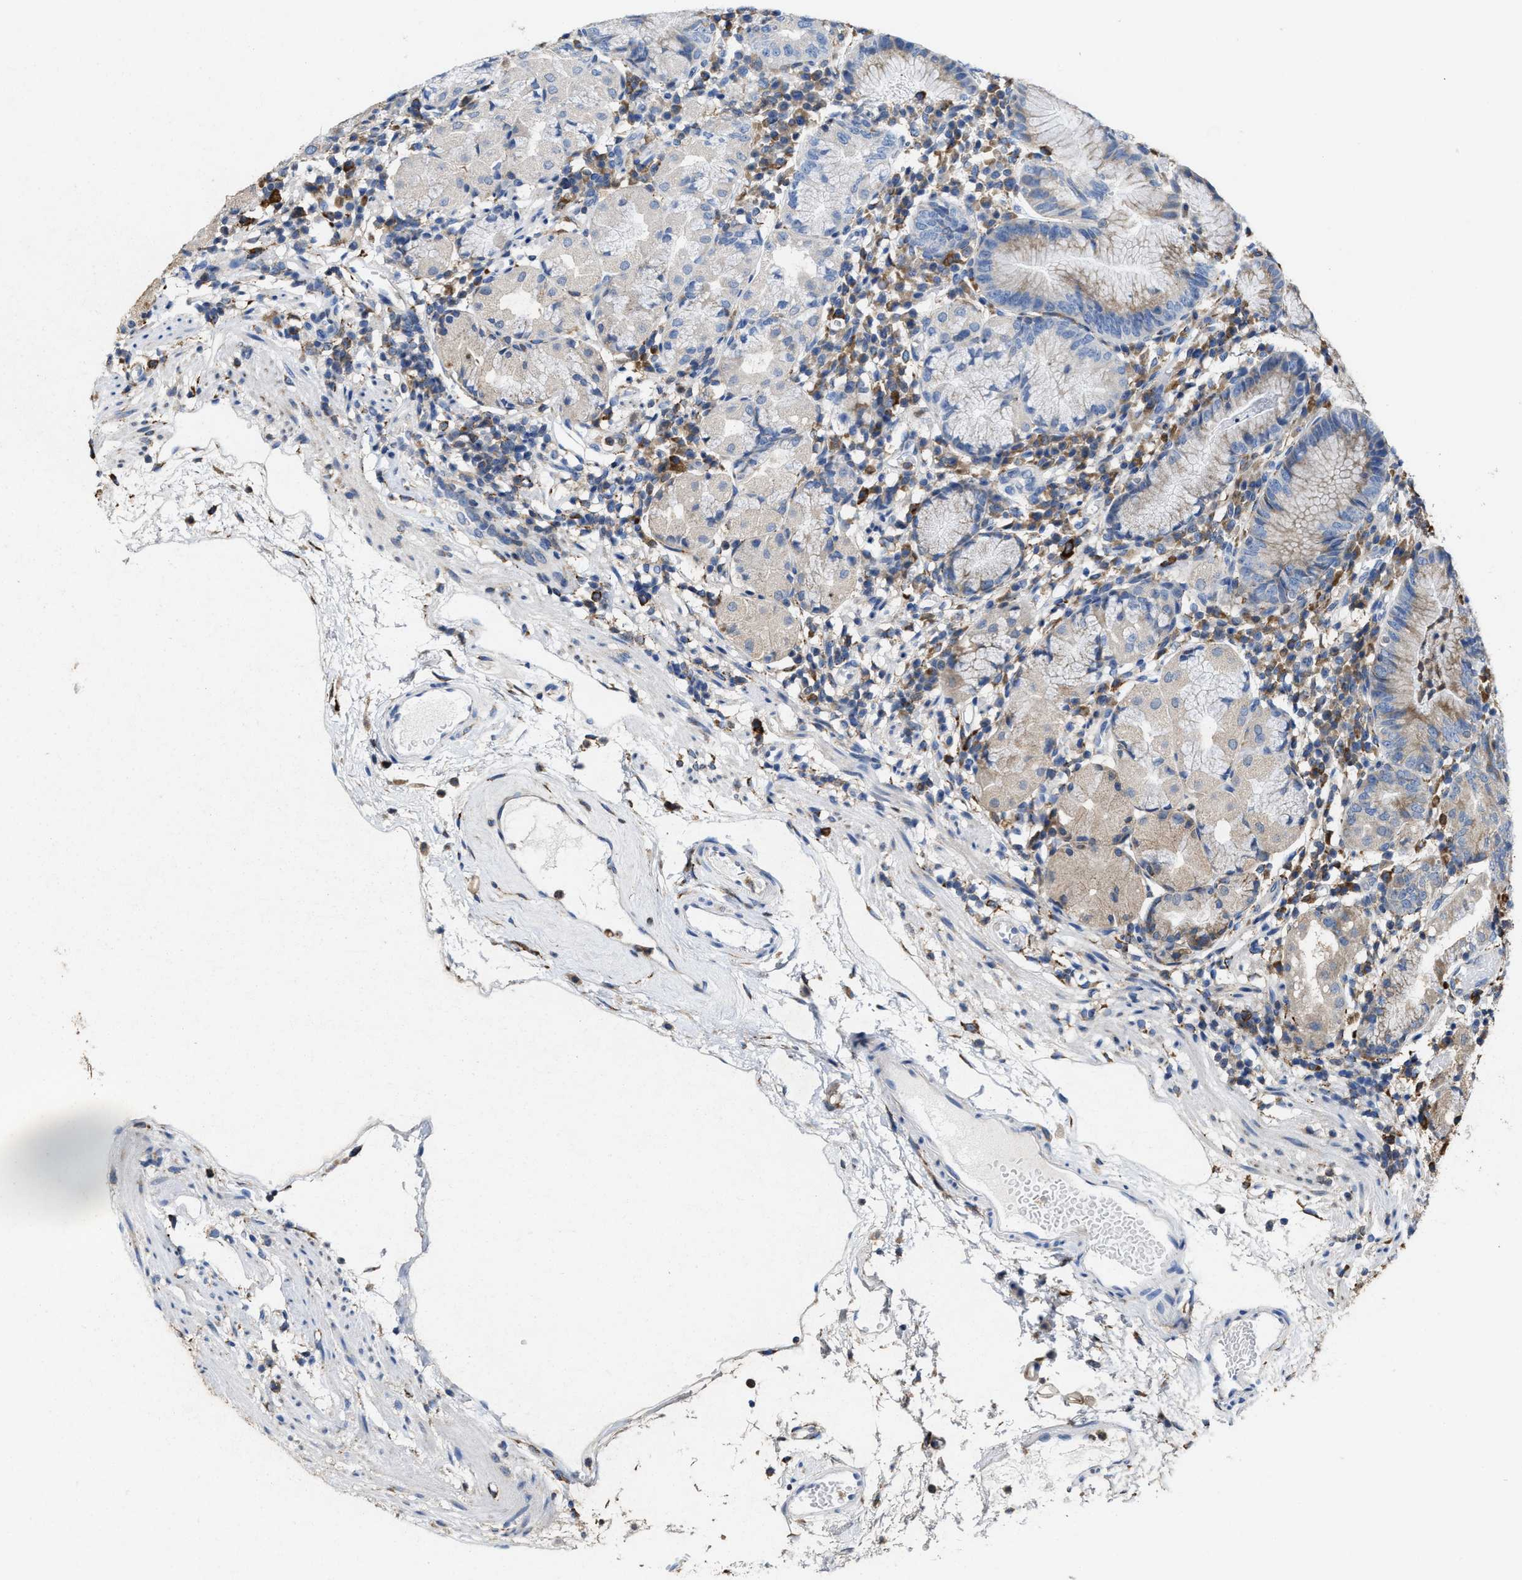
{"staining": {"intensity": "weak", "quantity": "<25%", "location": "cytoplasmic/membranous"}, "tissue": "stomach", "cell_type": "Glandular cells", "image_type": "normal", "snomed": [{"axis": "morphology", "description": "Normal tissue, NOS"}, {"axis": "topography", "description": "Stomach"}, {"axis": "topography", "description": "Stomach, lower"}], "caption": "Micrograph shows no significant protein staining in glandular cells of unremarkable stomach. (Stains: DAB immunohistochemistry with hematoxylin counter stain, Microscopy: brightfield microscopy at high magnification).", "gene": "FGD3", "patient": {"sex": "female", "age": 75}}